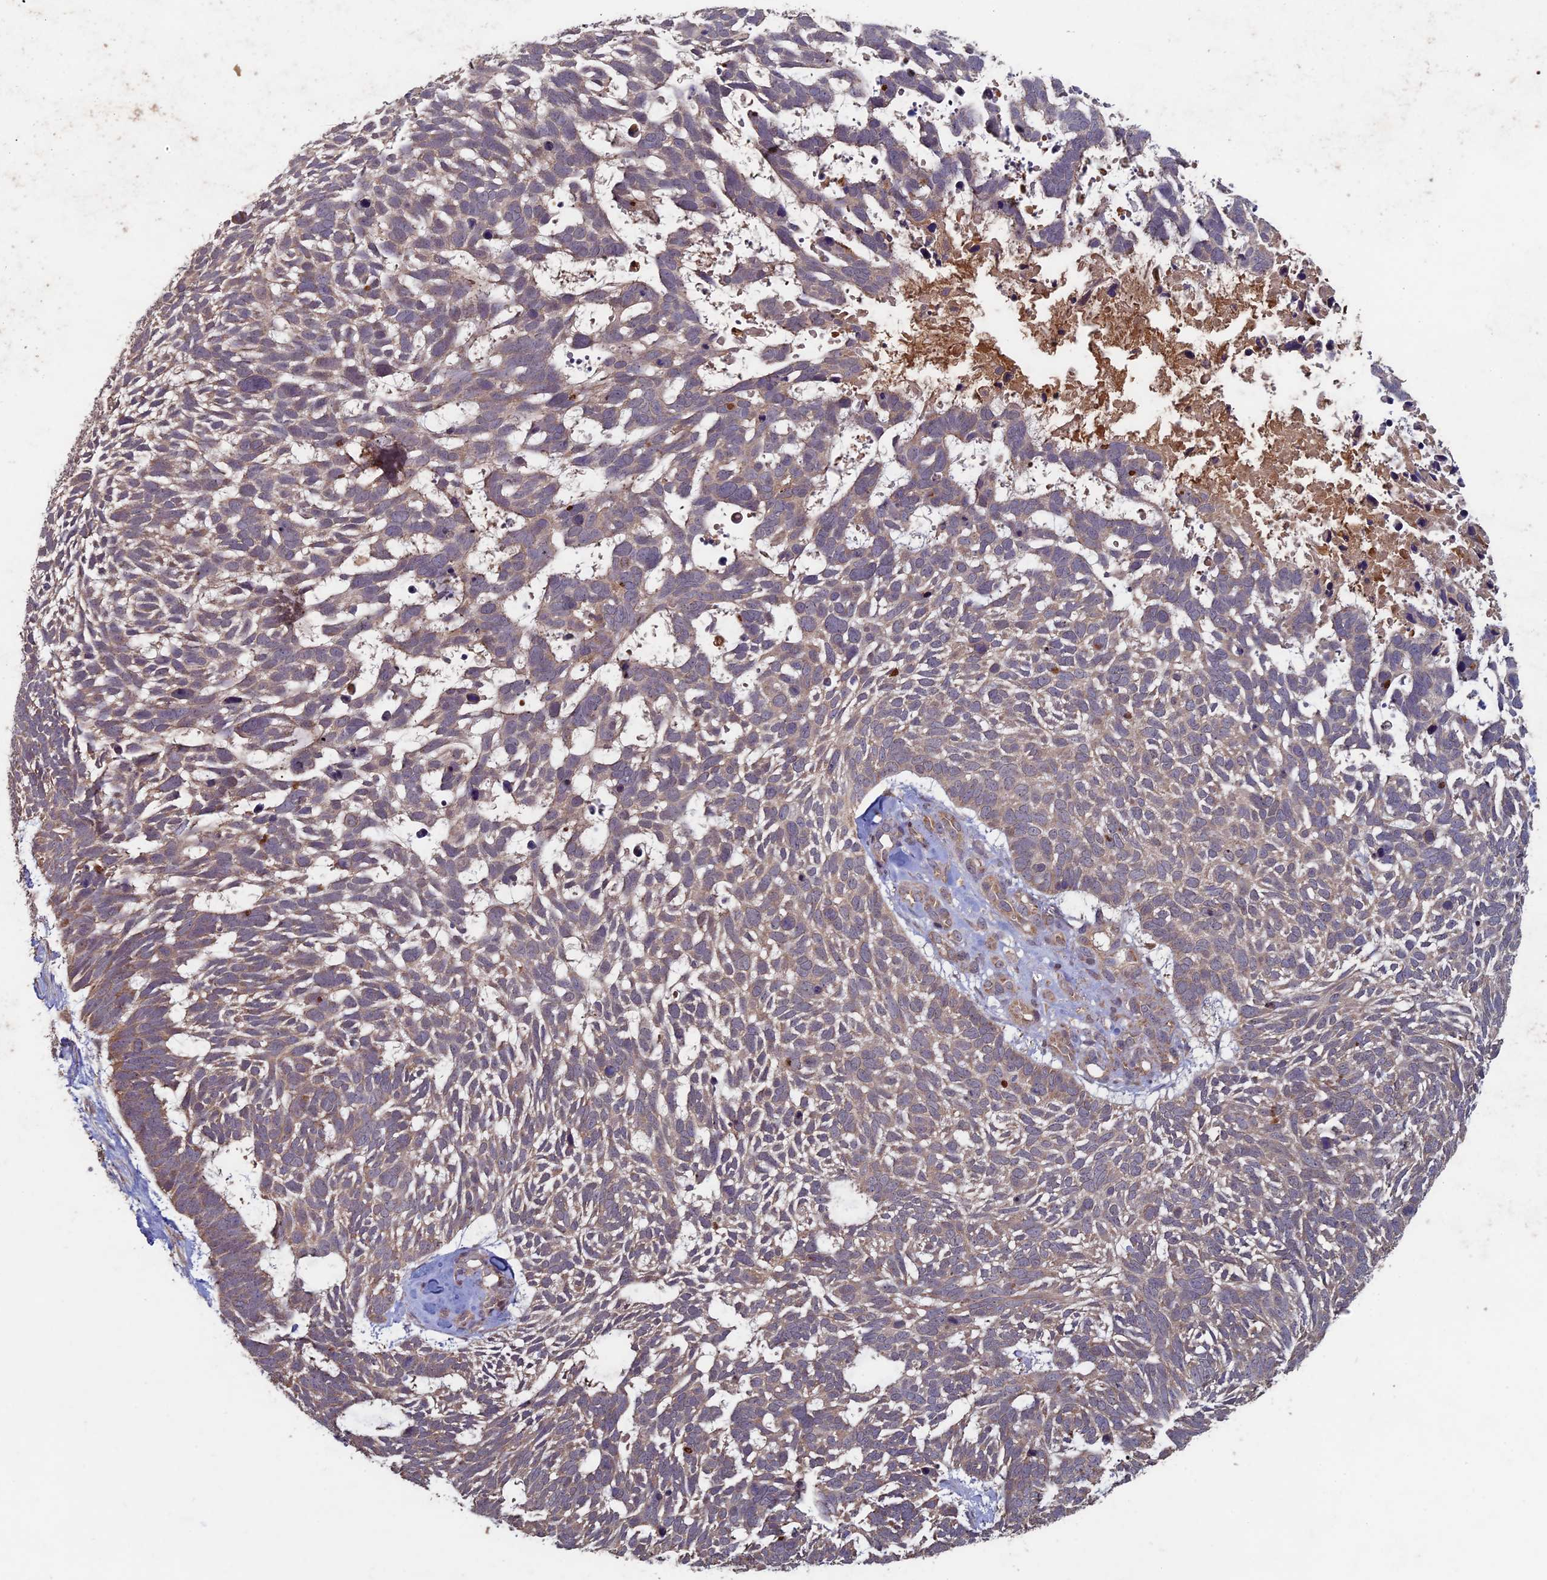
{"staining": {"intensity": "weak", "quantity": ">75%", "location": "cytoplasmic/membranous"}, "tissue": "skin cancer", "cell_type": "Tumor cells", "image_type": "cancer", "snomed": [{"axis": "morphology", "description": "Basal cell carcinoma"}, {"axis": "topography", "description": "Skin"}], "caption": "Skin cancer (basal cell carcinoma) stained with DAB immunohistochemistry (IHC) displays low levels of weak cytoplasmic/membranous positivity in approximately >75% of tumor cells.", "gene": "RCCD1", "patient": {"sex": "male", "age": 88}}